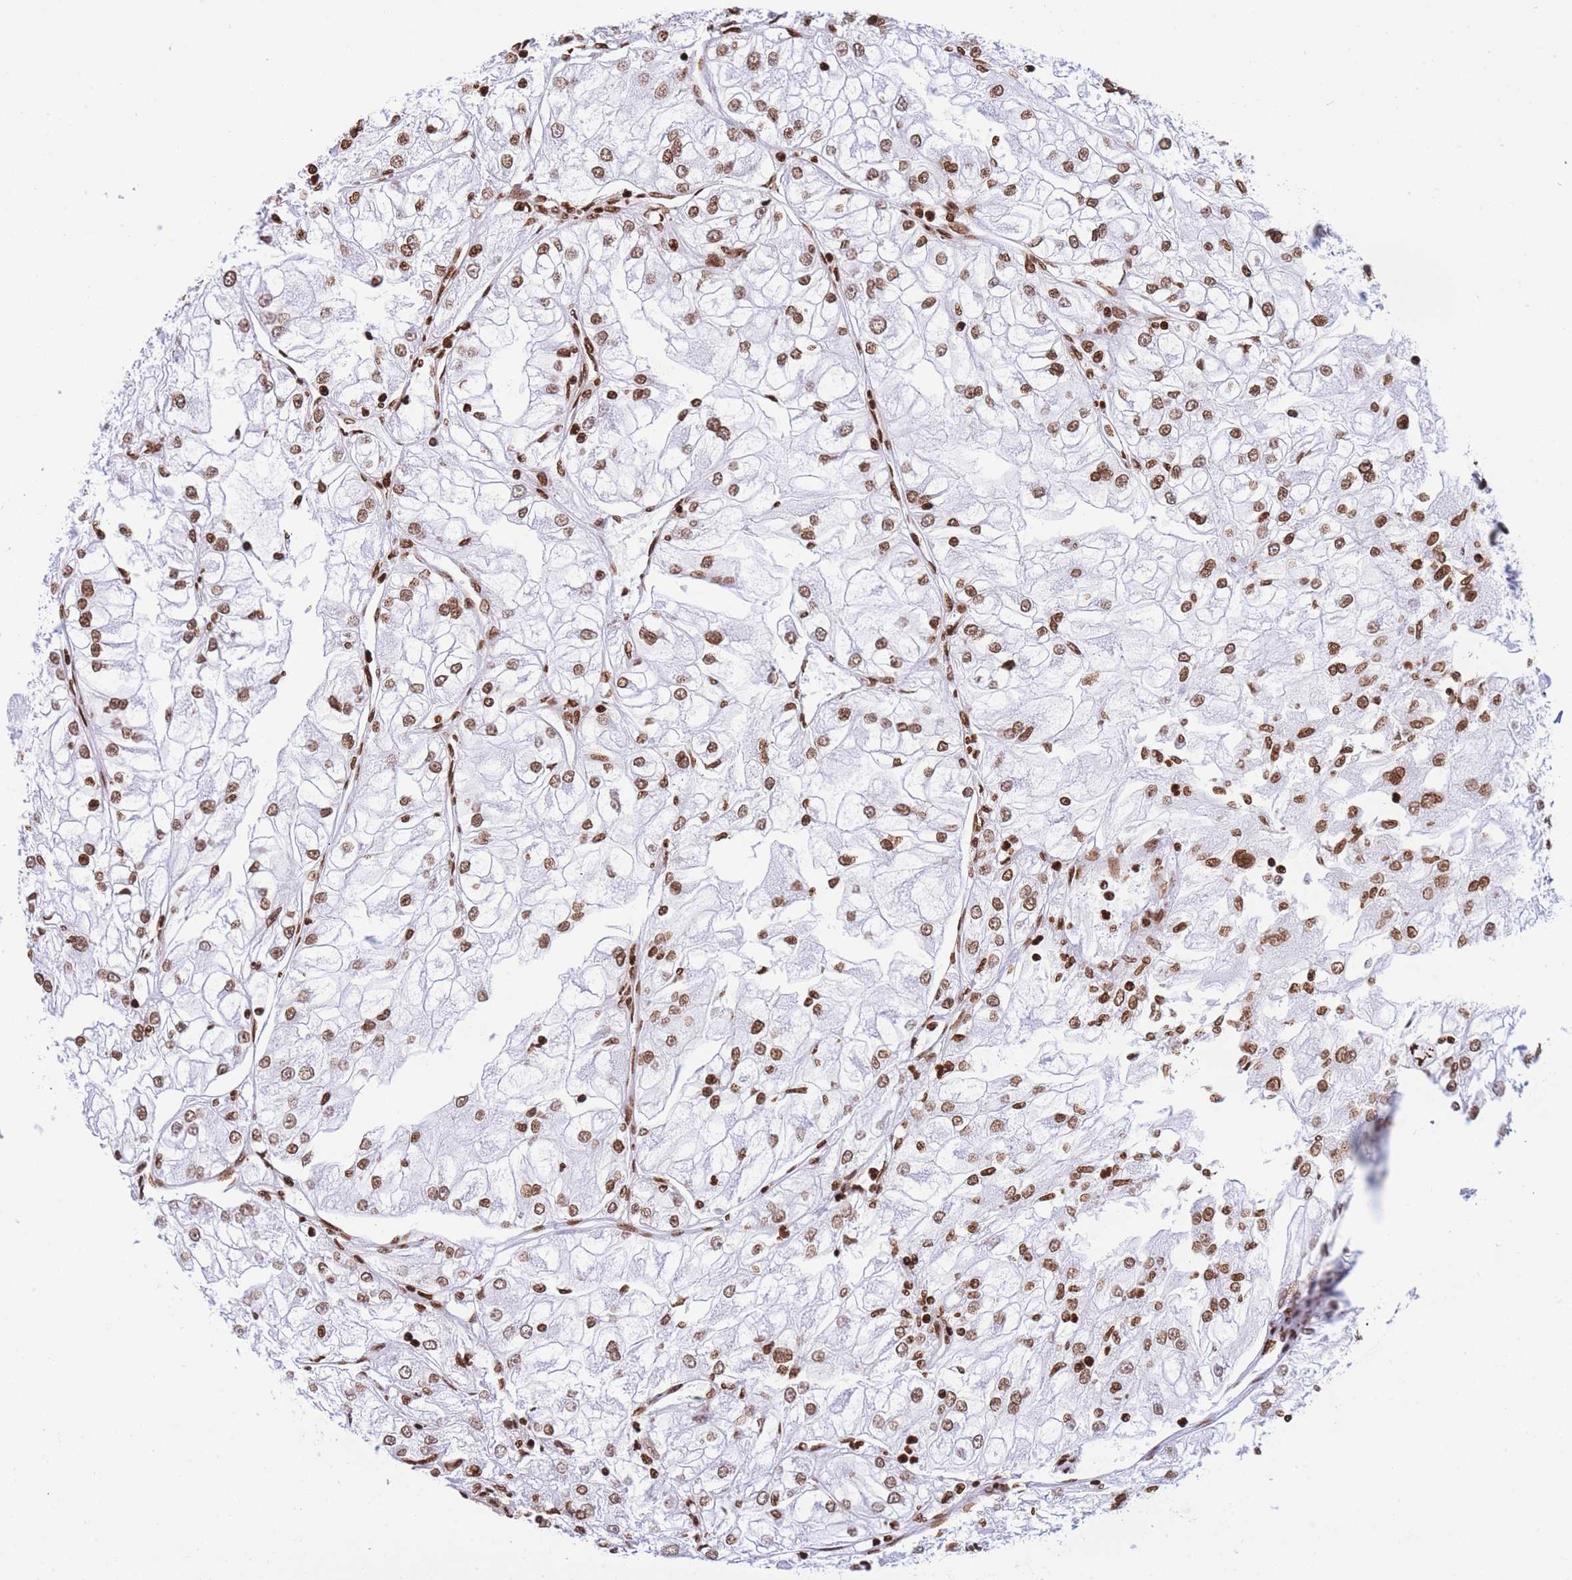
{"staining": {"intensity": "moderate", "quantity": ">75%", "location": "nuclear"}, "tissue": "renal cancer", "cell_type": "Tumor cells", "image_type": "cancer", "snomed": [{"axis": "morphology", "description": "Adenocarcinoma, NOS"}, {"axis": "topography", "description": "Kidney"}], "caption": "Protein expression analysis of human renal cancer reveals moderate nuclear staining in approximately >75% of tumor cells.", "gene": "H2BC11", "patient": {"sex": "female", "age": 72}}